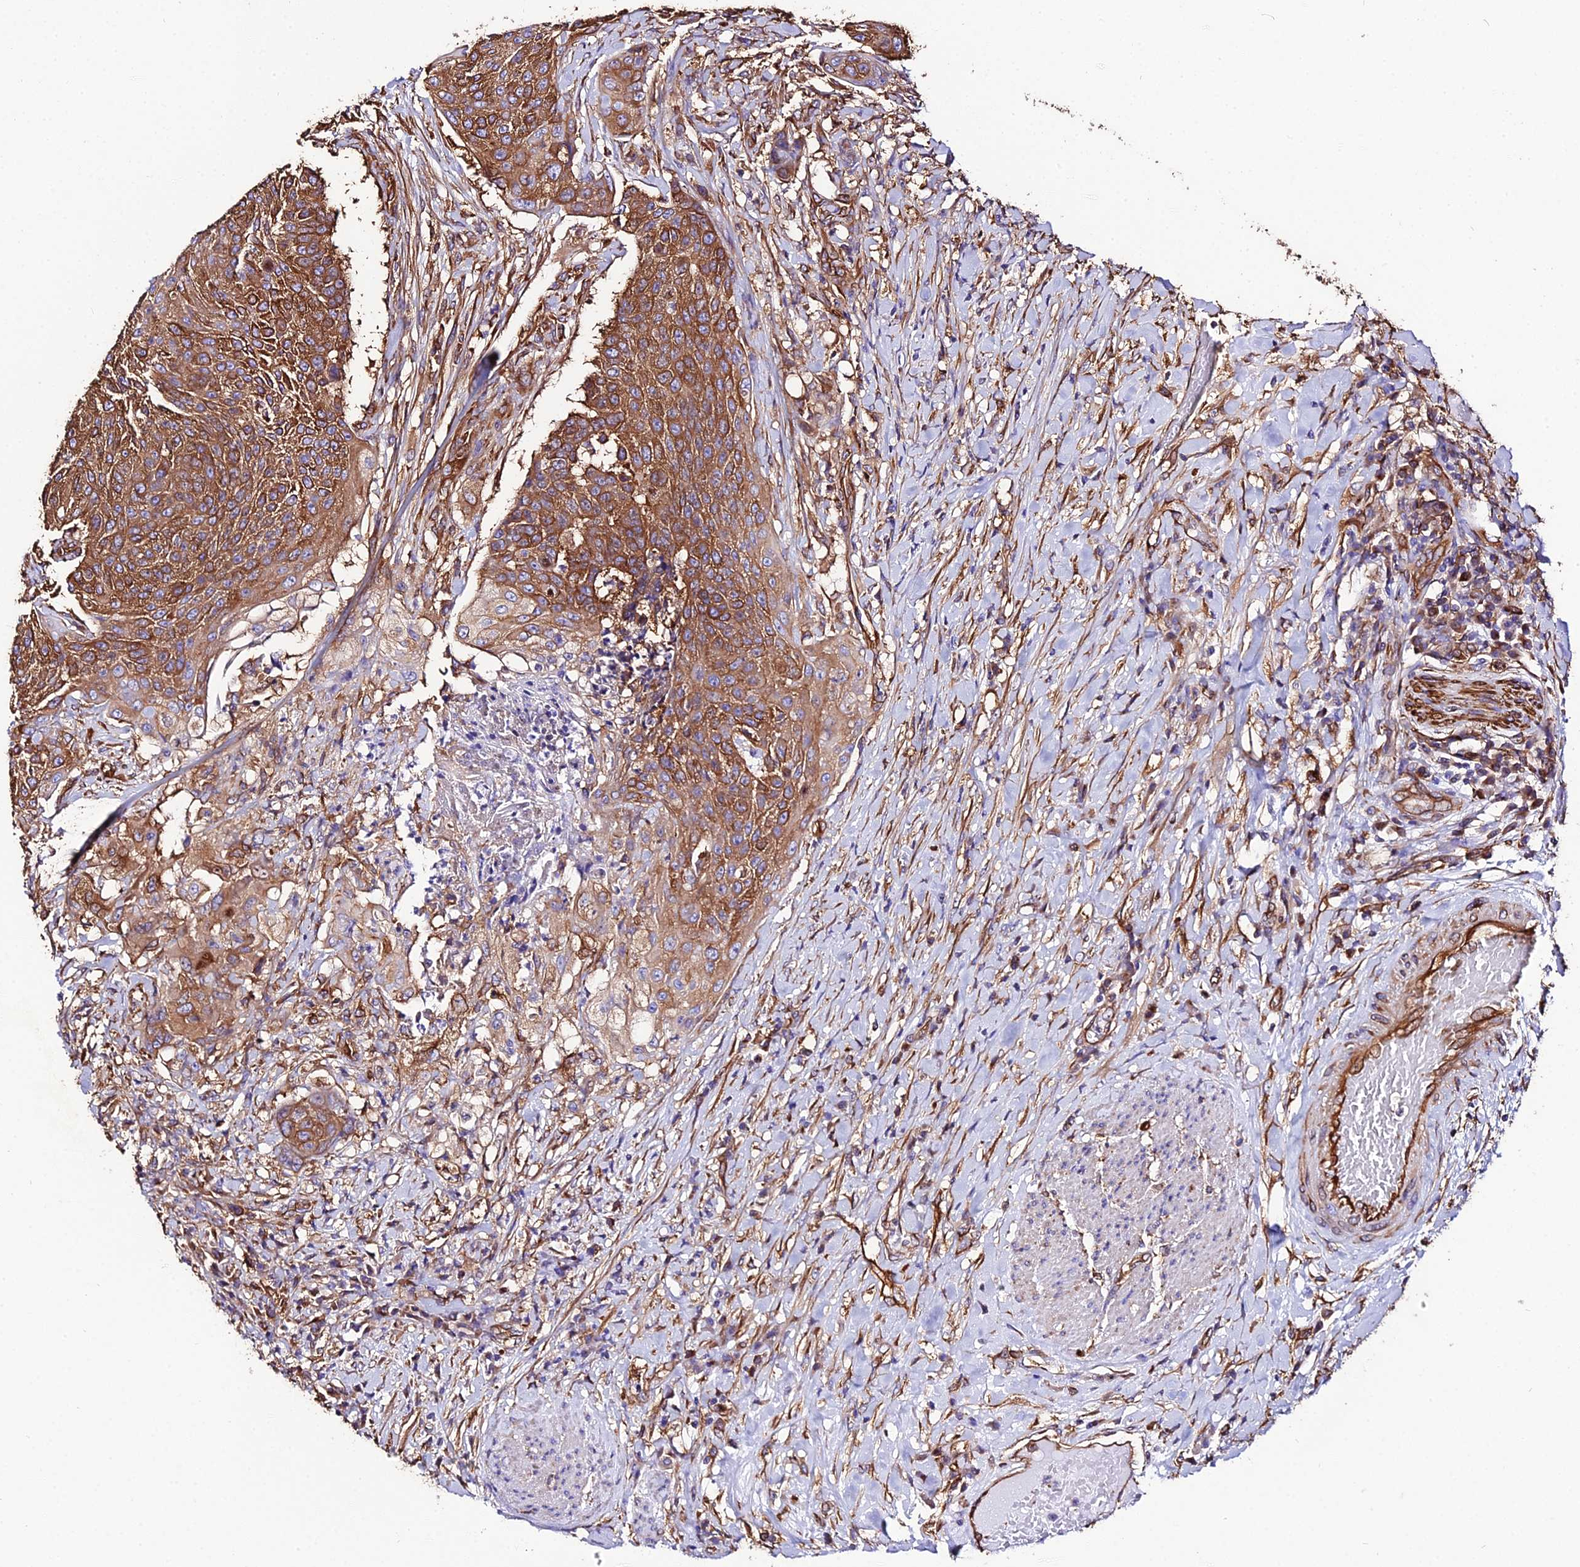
{"staining": {"intensity": "moderate", "quantity": ">75%", "location": "cytoplasmic/membranous"}, "tissue": "urothelial cancer", "cell_type": "Tumor cells", "image_type": "cancer", "snomed": [{"axis": "morphology", "description": "Urothelial carcinoma, High grade"}, {"axis": "topography", "description": "Urinary bladder"}], "caption": "A brown stain shows moderate cytoplasmic/membranous positivity of a protein in human urothelial cancer tumor cells. (DAB = brown stain, brightfield microscopy at high magnification).", "gene": "TUBA3D", "patient": {"sex": "female", "age": 63}}